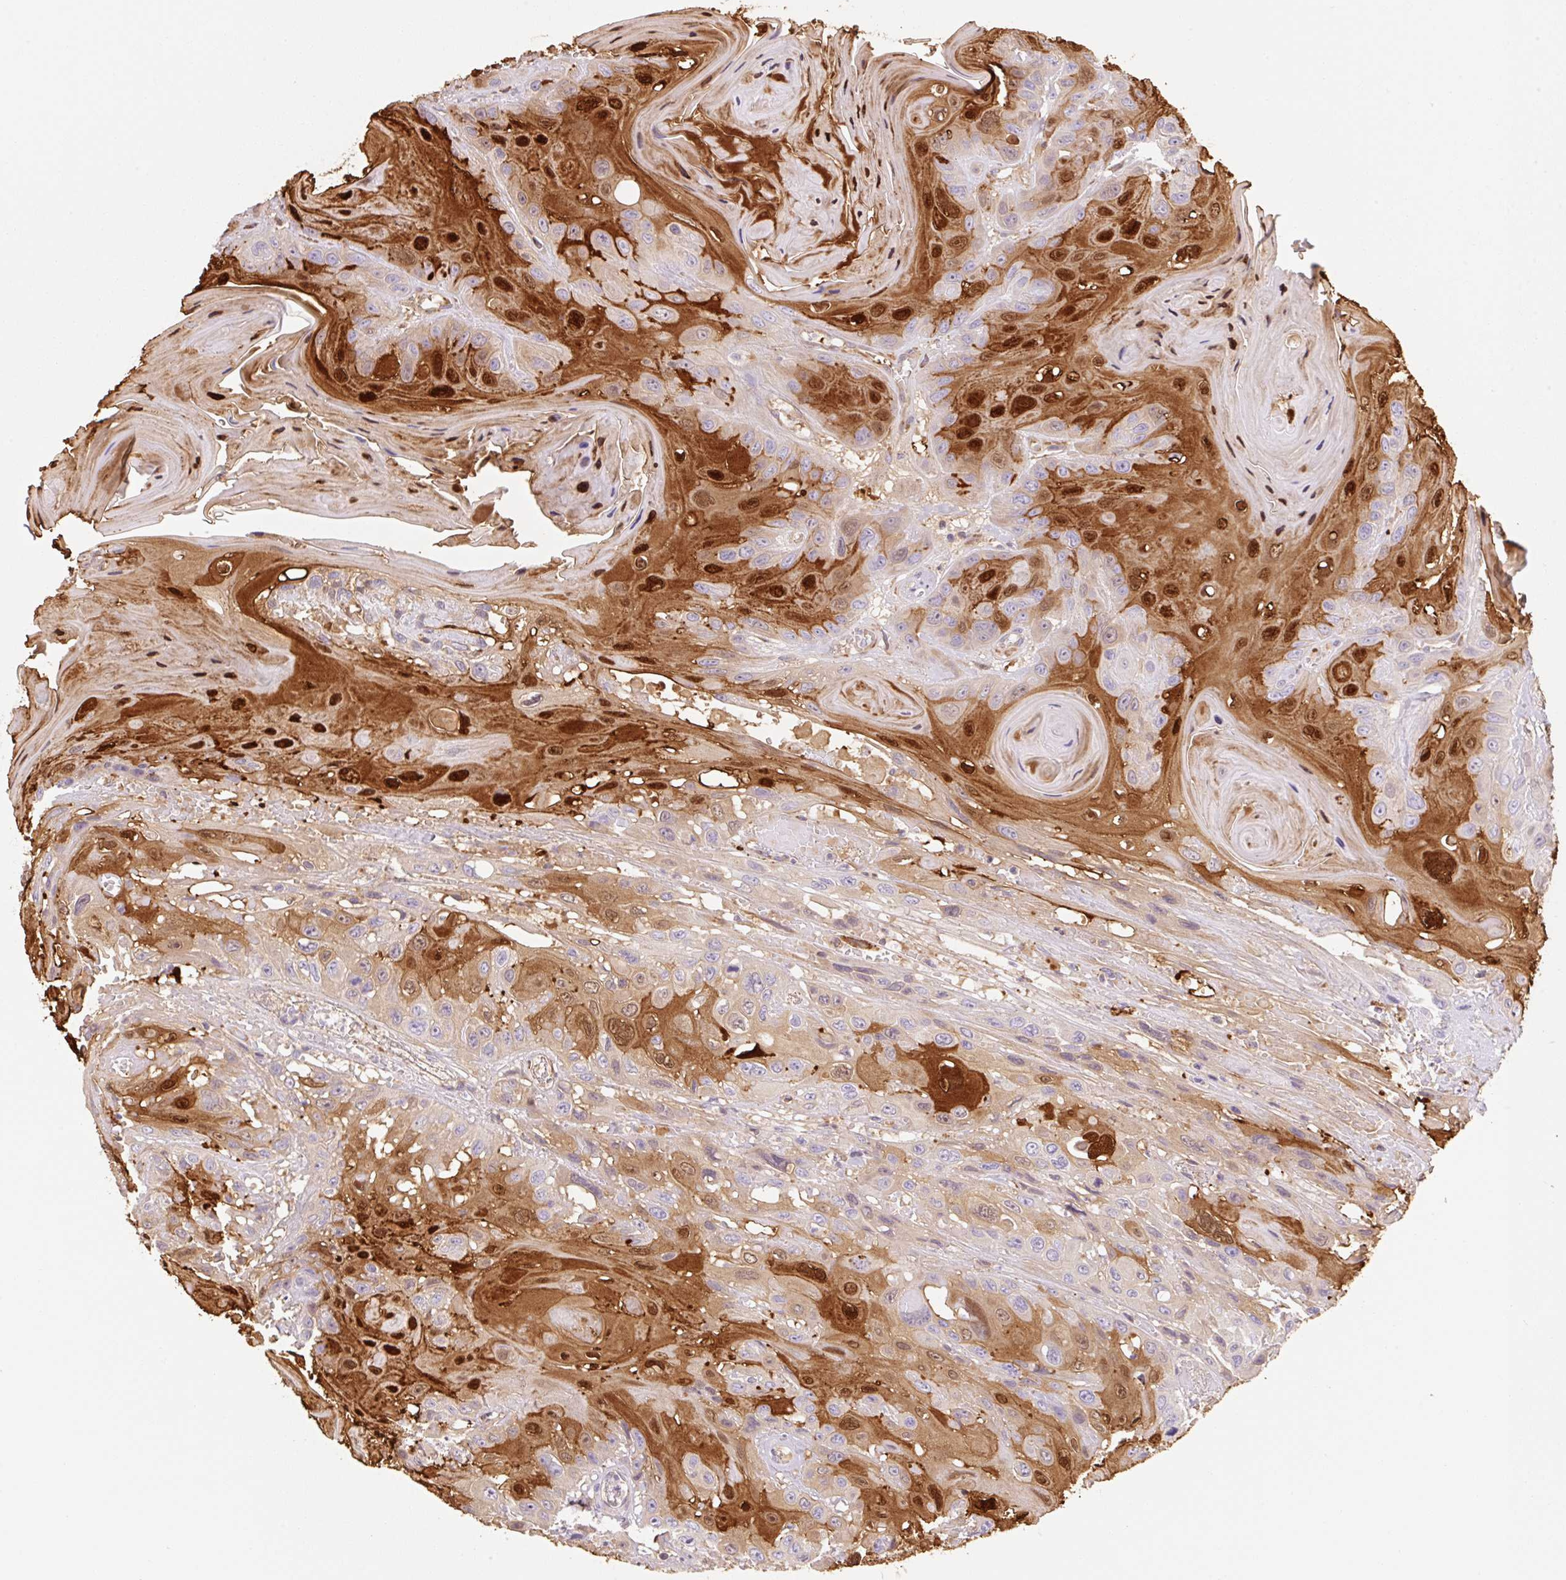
{"staining": {"intensity": "strong", "quantity": "25%-75%", "location": "cytoplasmic/membranous,nuclear"}, "tissue": "head and neck cancer", "cell_type": "Tumor cells", "image_type": "cancer", "snomed": [{"axis": "morphology", "description": "Squamous cell carcinoma, NOS"}, {"axis": "topography", "description": "Head-Neck"}], "caption": "High-power microscopy captured an immunohistochemistry micrograph of head and neck squamous cell carcinoma, revealing strong cytoplasmic/membranous and nuclear positivity in about 25%-75% of tumor cells. (Brightfield microscopy of DAB IHC at high magnification).", "gene": "FABP5", "patient": {"sex": "female", "age": 59}}